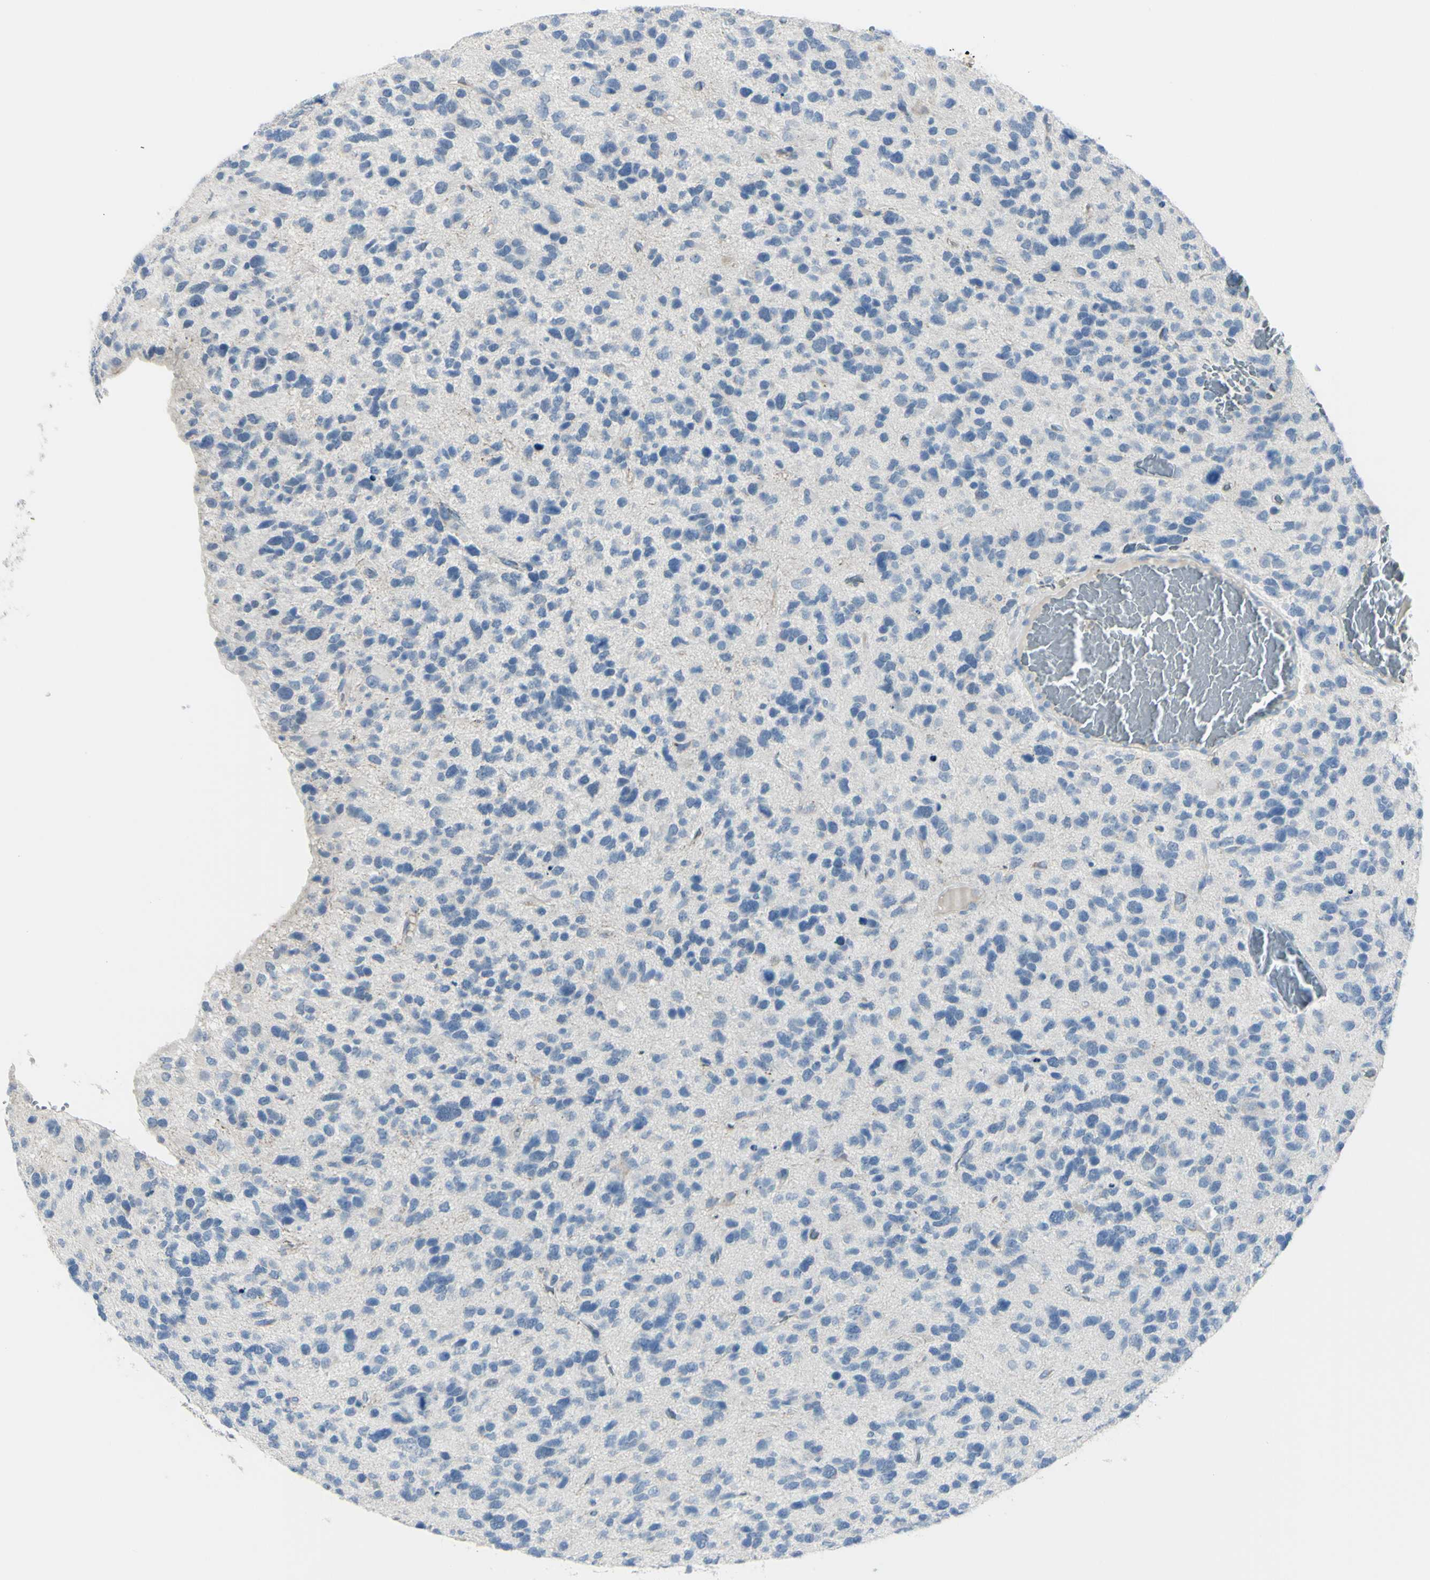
{"staining": {"intensity": "negative", "quantity": "none", "location": "none"}, "tissue": "glioma", "cell_type": "Tumor cells", "image_type": "cancer", "snomed": [{"axis": "morphology", "description": "Glioma, malignant, High grade"}, {"axis": "topography", "description": "Brain"}], "caption": "A micrograph of glioma stained for a protein demonstrates no brown staining in tumor cells.", "gene": "ZNF557", "patient": {"sex": "female", "age": 58}}